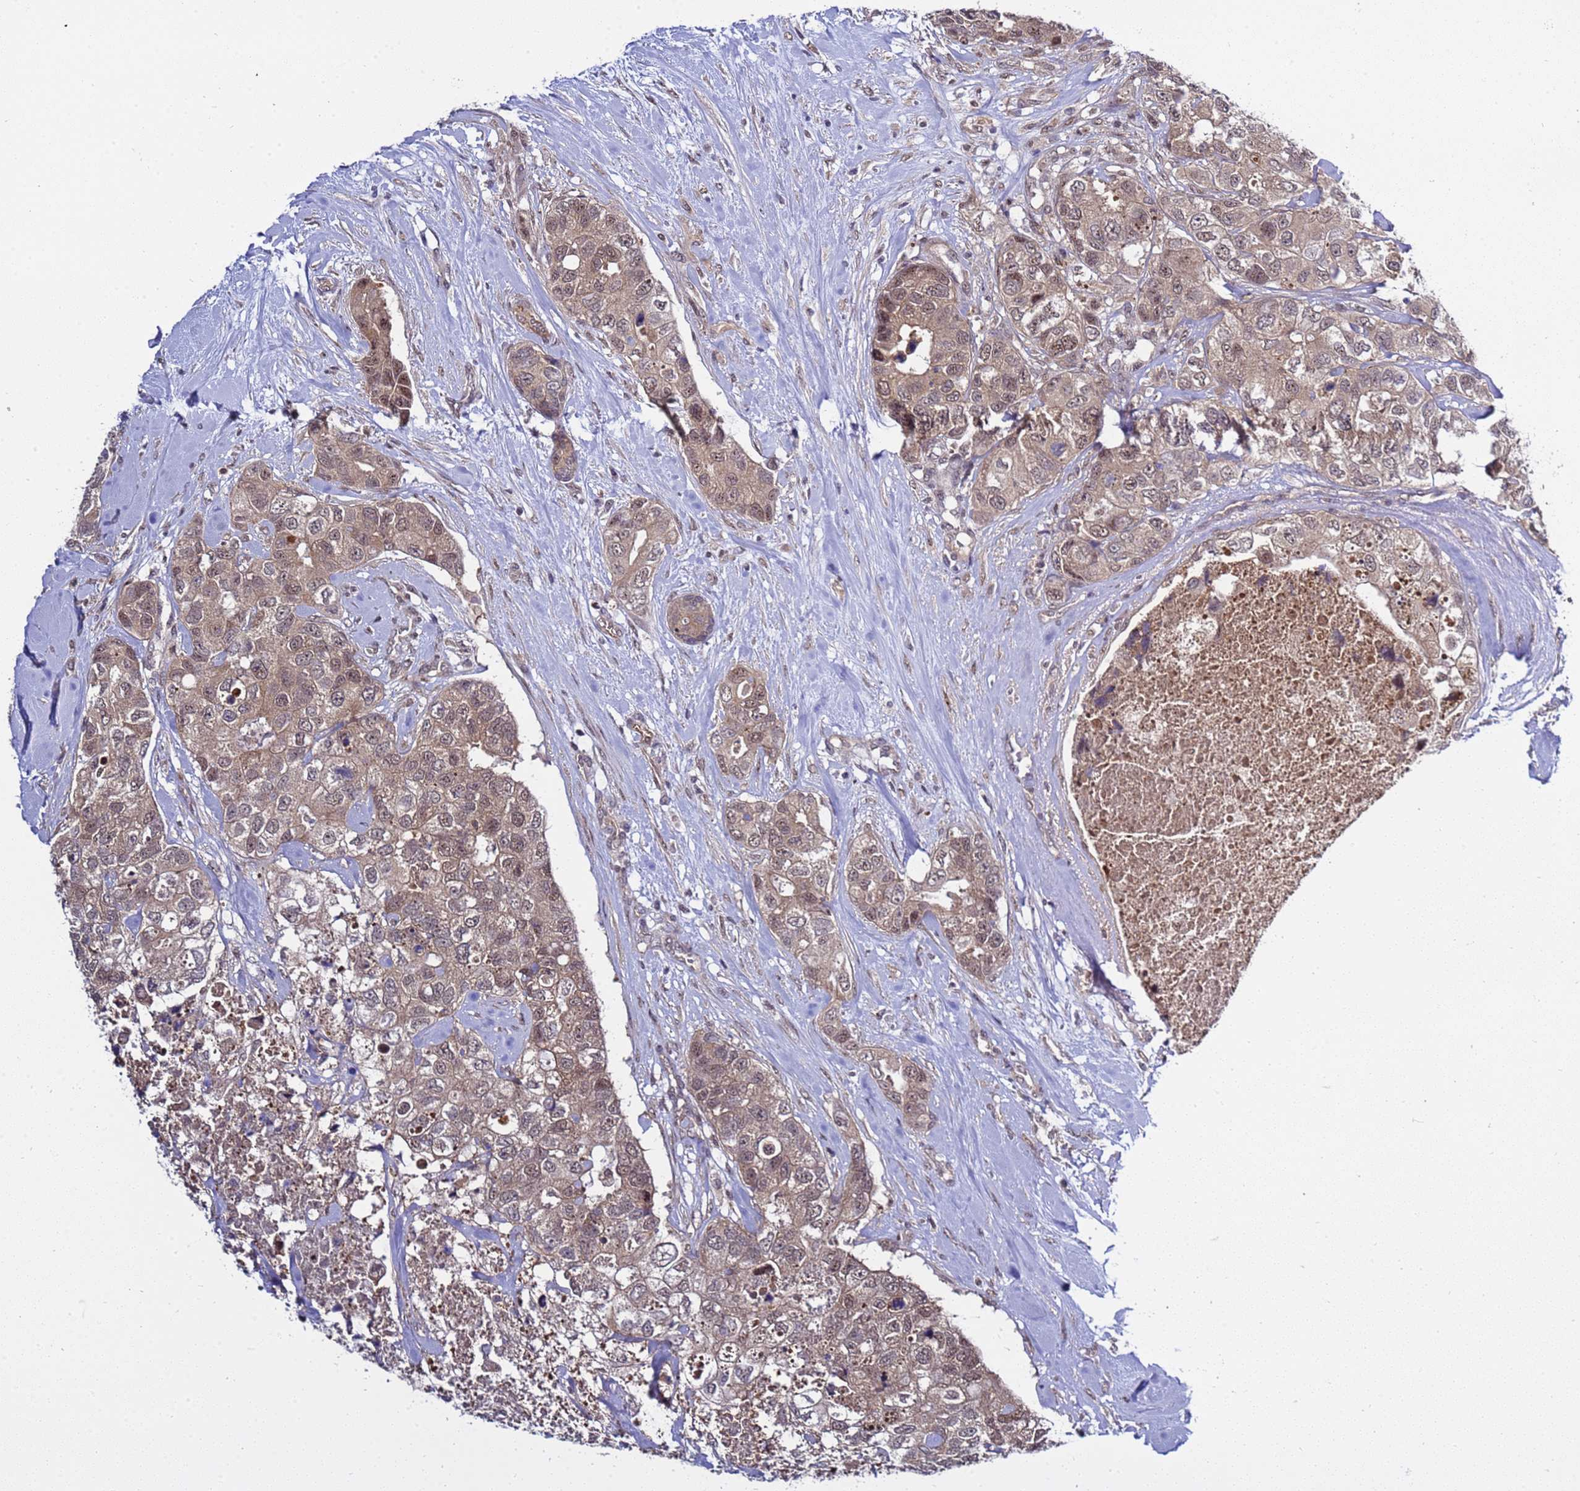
{"staining": {"intensity": "weak", "quantity": ">75%", "location": "cytoplasmic/membranous,nuclear"}, "tissue": "breast cancer", "cell_type": "Tumor cells", "image_type": "cancer", "snomed": [{"axis": "morphology", "description": "Duct carcinoma"}, {"axis": "topography", "description": "Breast"}], "caption": "Immunohistochemical staining of human infiltrating ductal carcinoma (breast) demonstrates low levels of weak cytoplasmic/membranous and nuclear positivity in approximately >75% of tumor cells. The protein of interest is stained brown, and the nuclei are stained in blue (DAB IHC with brightfield microscopy, high magnification).", "gene": "GEN1", "patient": {"sex": "female", "age": 62}}